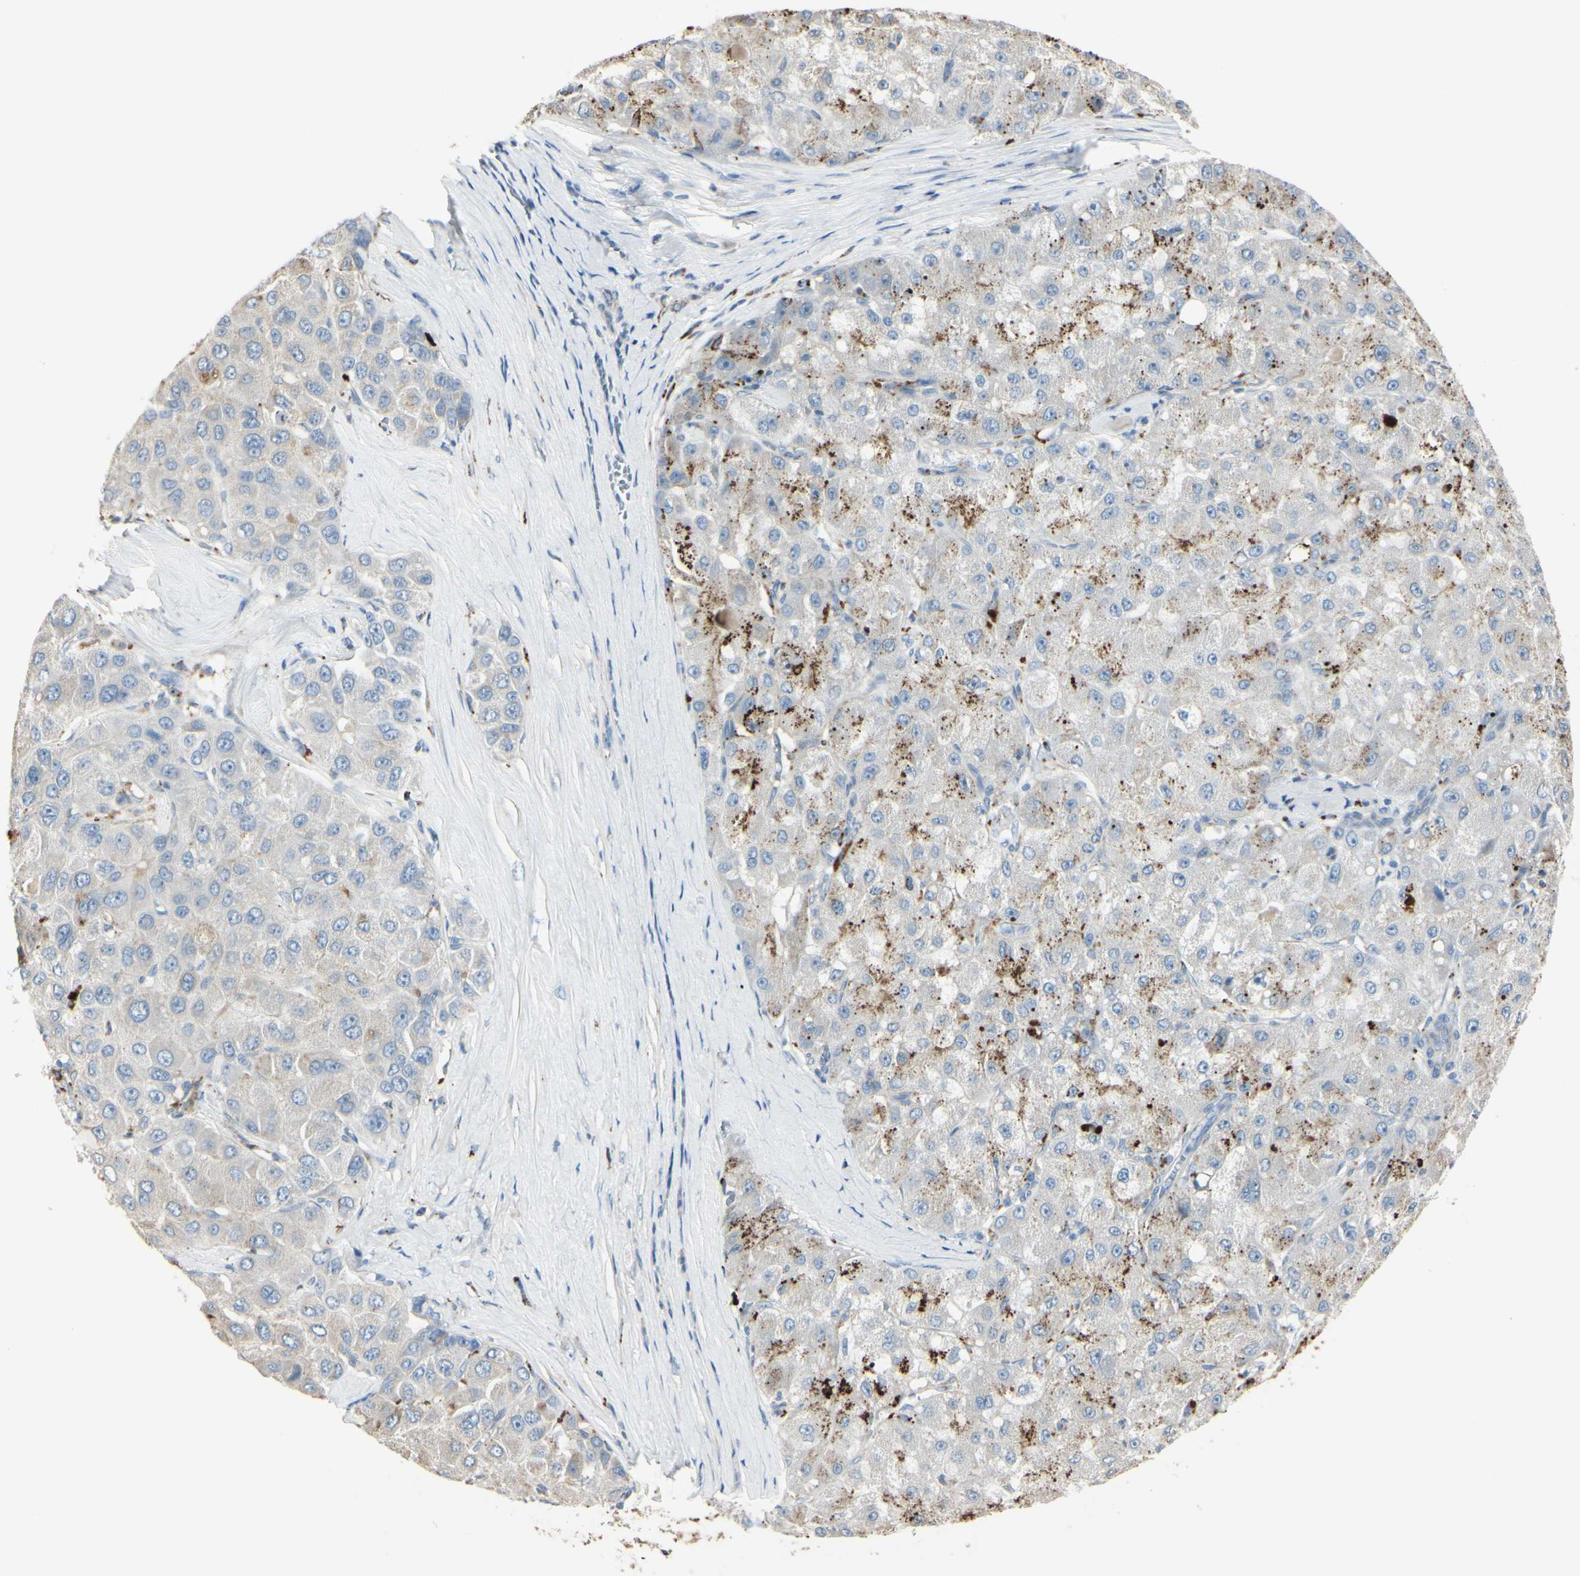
{"staining": {"intensity": "weak", "quantity": ">75%", "location": "cytoplasmic/membranous"}, "tissue": "liver cancer", "cell_type": "Tumor cells", "image_type": "cancer", "snomed": [{"axis": "morphology", "description": "Carcinoma, Hepatocellular, NOS"}, {"axis": "topography", "description": "Liver"}], "caption": "This micrograph shows liver hepatocellular carcinoma stained with immunohistochemistry to label a protein in brown. The cytoplasmic/membranous of tumor cells show weak positivity for the protein. Nuclei are counter-stained blue.", "gene": "ANGPTL1", "patient": {"sex": "male", "age": 80}}